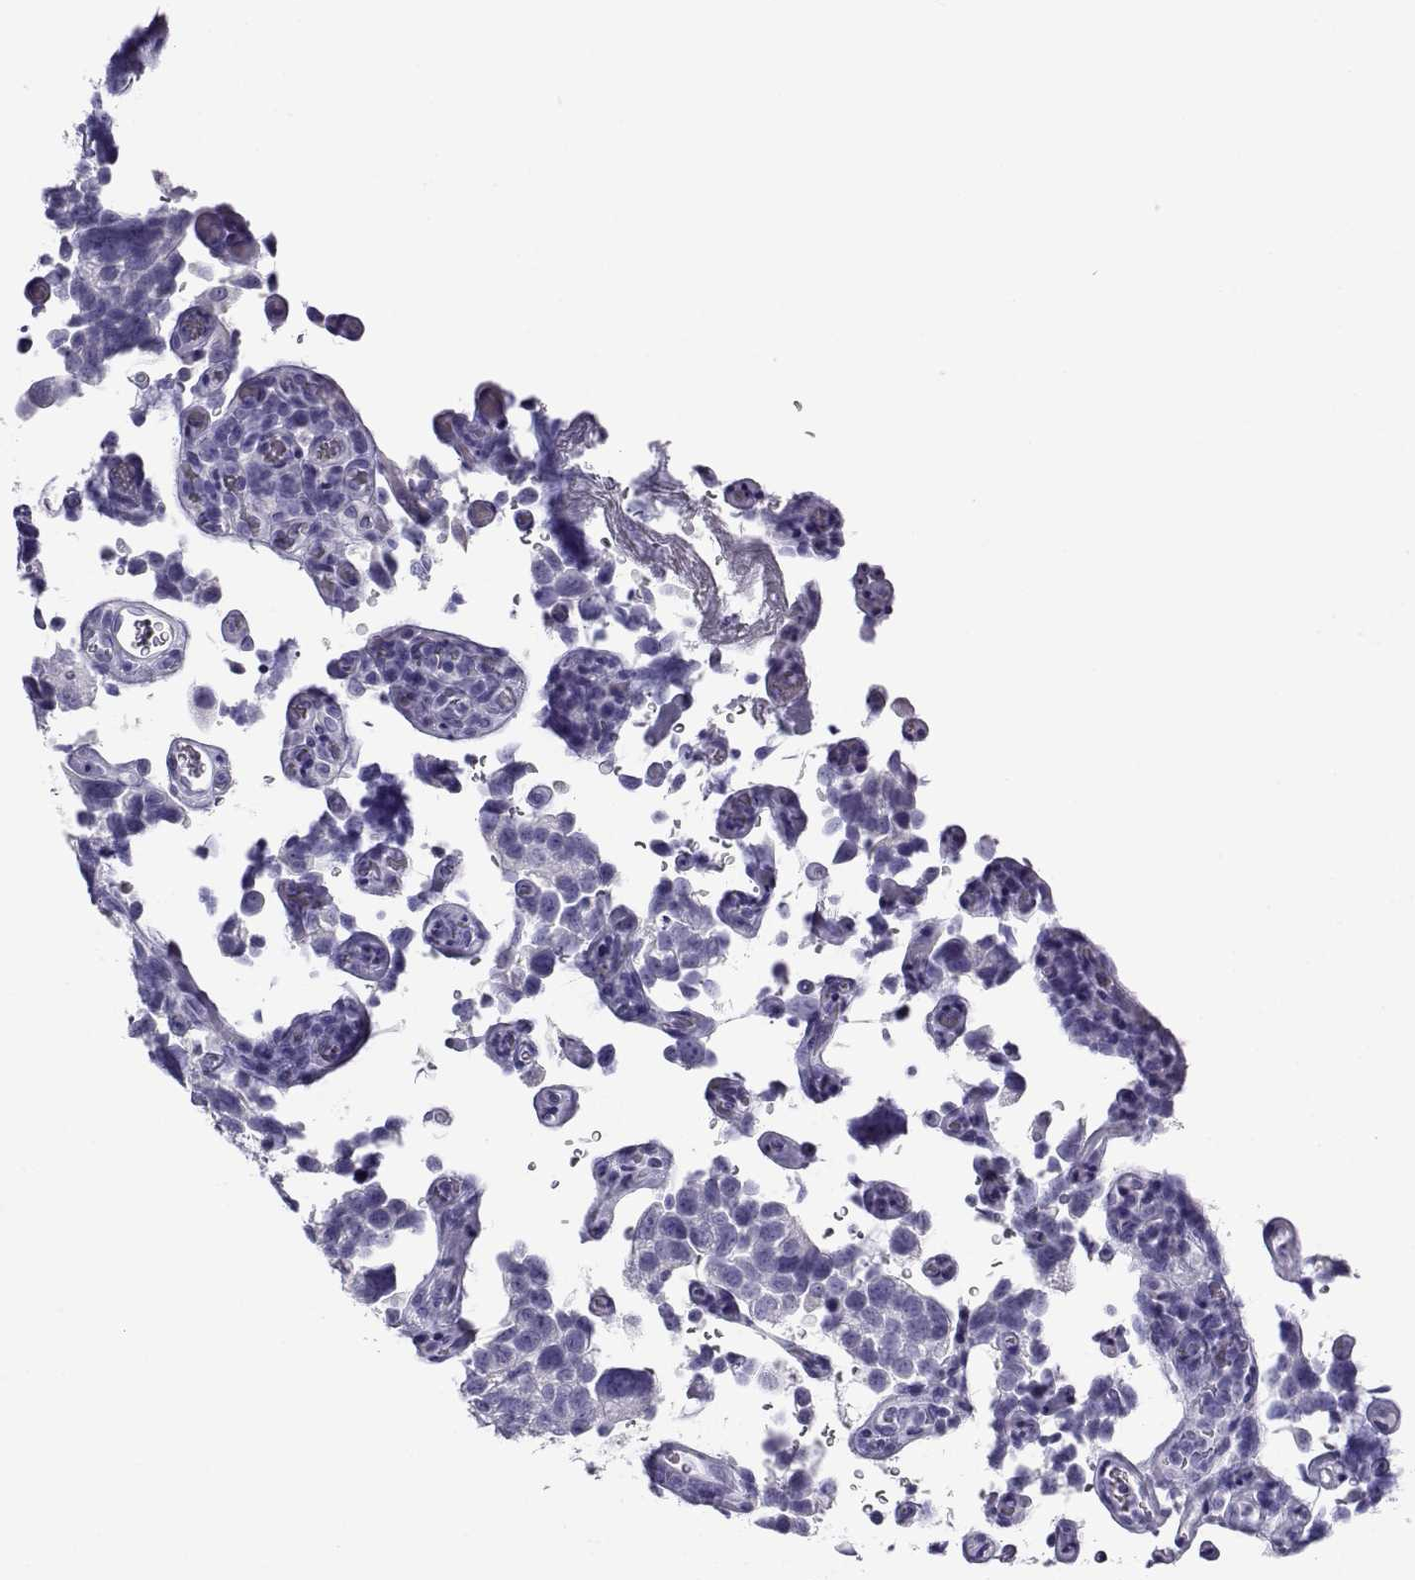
{"staining": {"intensity": "negative", "quantity": "none", "location": "none"}, "tissue": "urothelial cancer", "cell_type": "Tumor cells", "image_type": "cancer", "snomed": [{"axis": "morphology", "description": "Urothelial carcinoma, High grade"}, {"axis": "topography", "description": "Urinary bladder"}], "caption": "Urothelial cancer was stained to show a protein in brown. There is no significant expression in tumor cells. Brightfield microscopy of IHC stained with DAB (brown) and hematoxylin (blue), captured at high magnification.", "gene": "RHOXF2", "patient": {"sex": "female", "age": 58}}